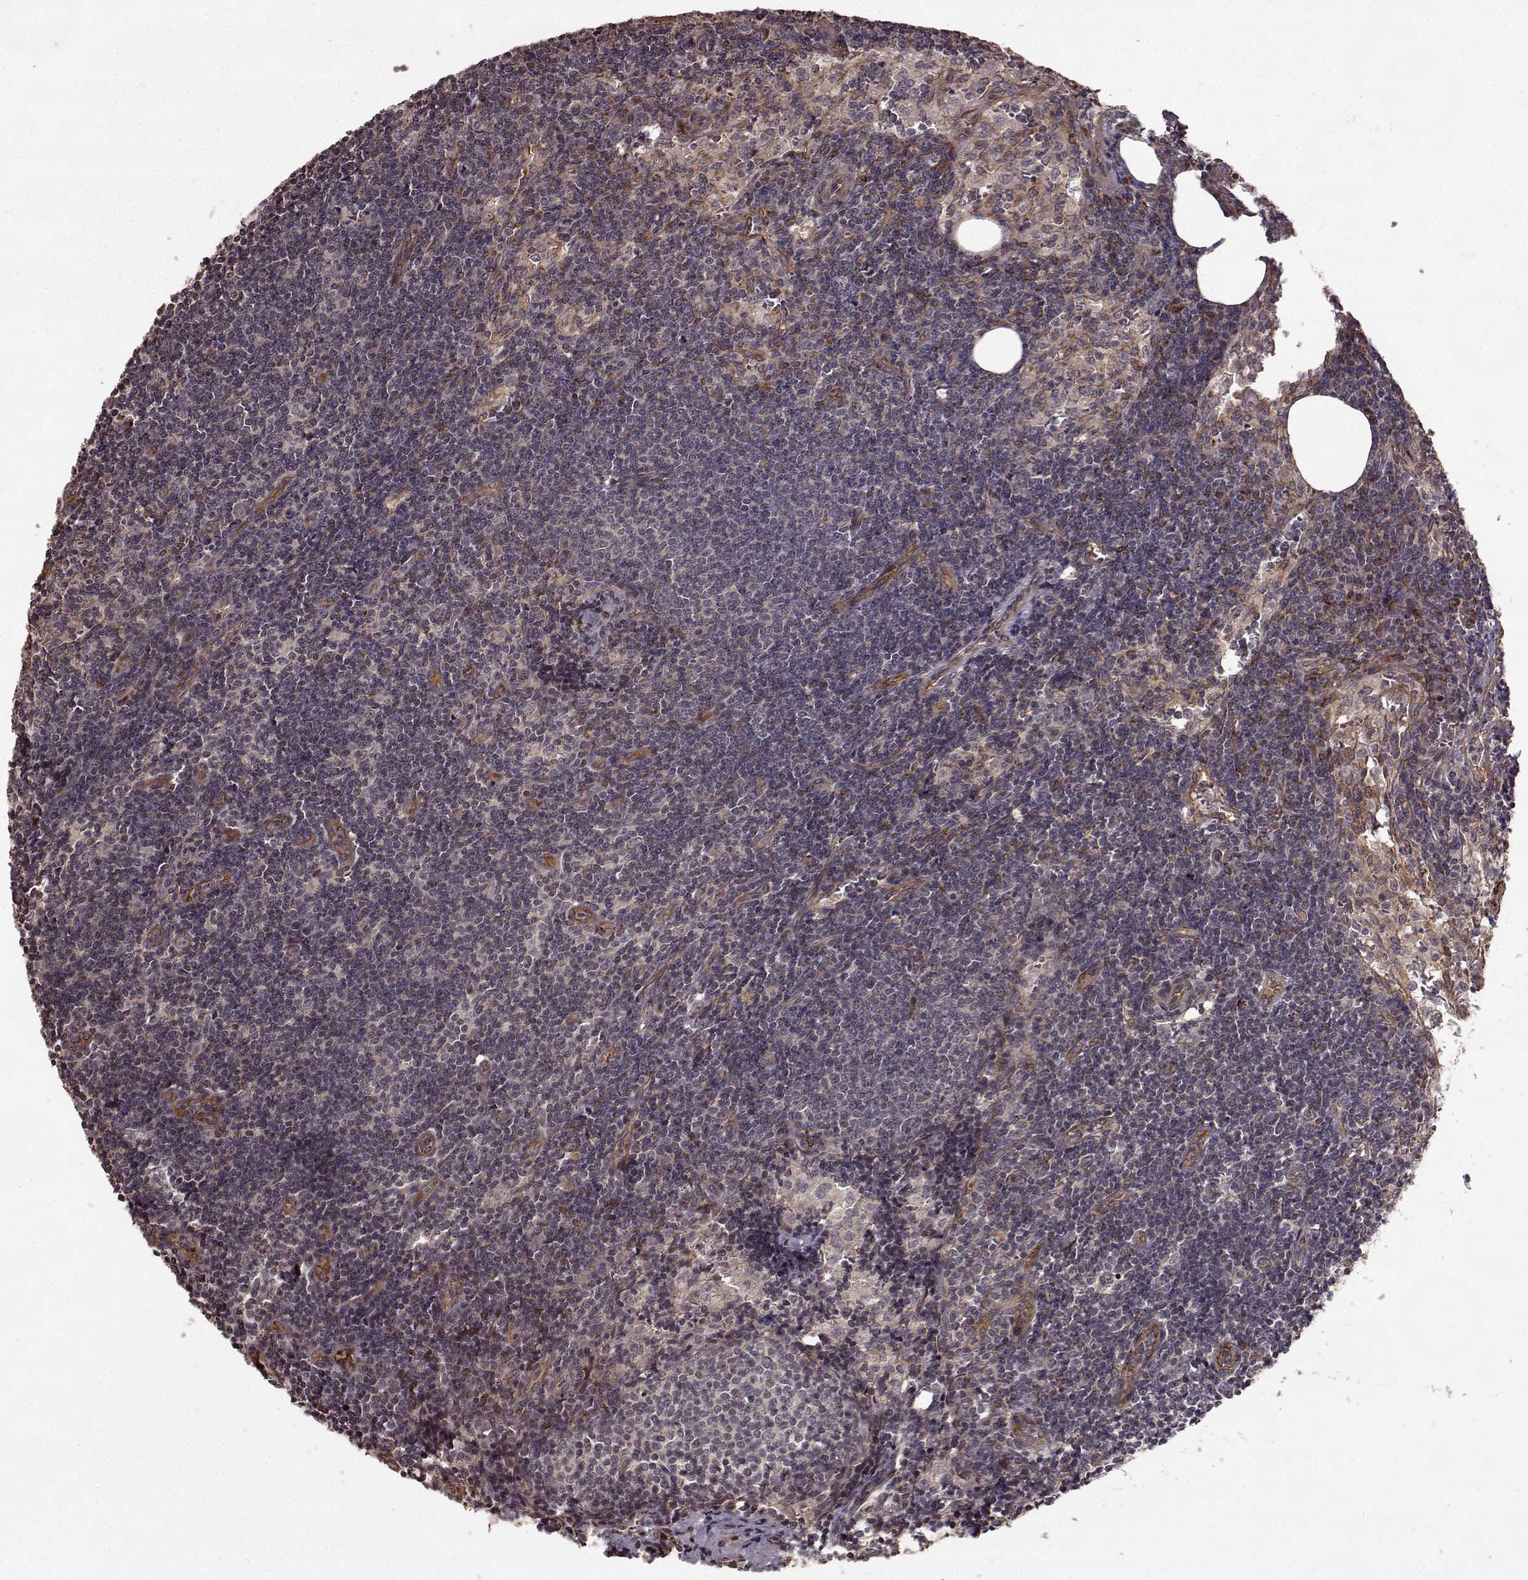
{"staining": {"intensity": "negative", "quantity": "none", "location": "none"}, "tissue": "lymph node", "cell_type": "Germinal center cells", "image_type": "normal", "snomed": [{"axis": "morphology", "description": "Normal tissue, NOS"}, {"axis": "topography", "description": "Lymph node"}], "caption": "Immunohistochemistry photomicrograph of benign lymph node stained for a protein (brown), which demonstrates no expression in germinal center cells. Brightfield microscopy of IHC stained with DAB (brown) and hematoxylin (blue), captured at high magnification.", "gene": "FSTL1", "patient": {"sex": "female", "age": 50}}